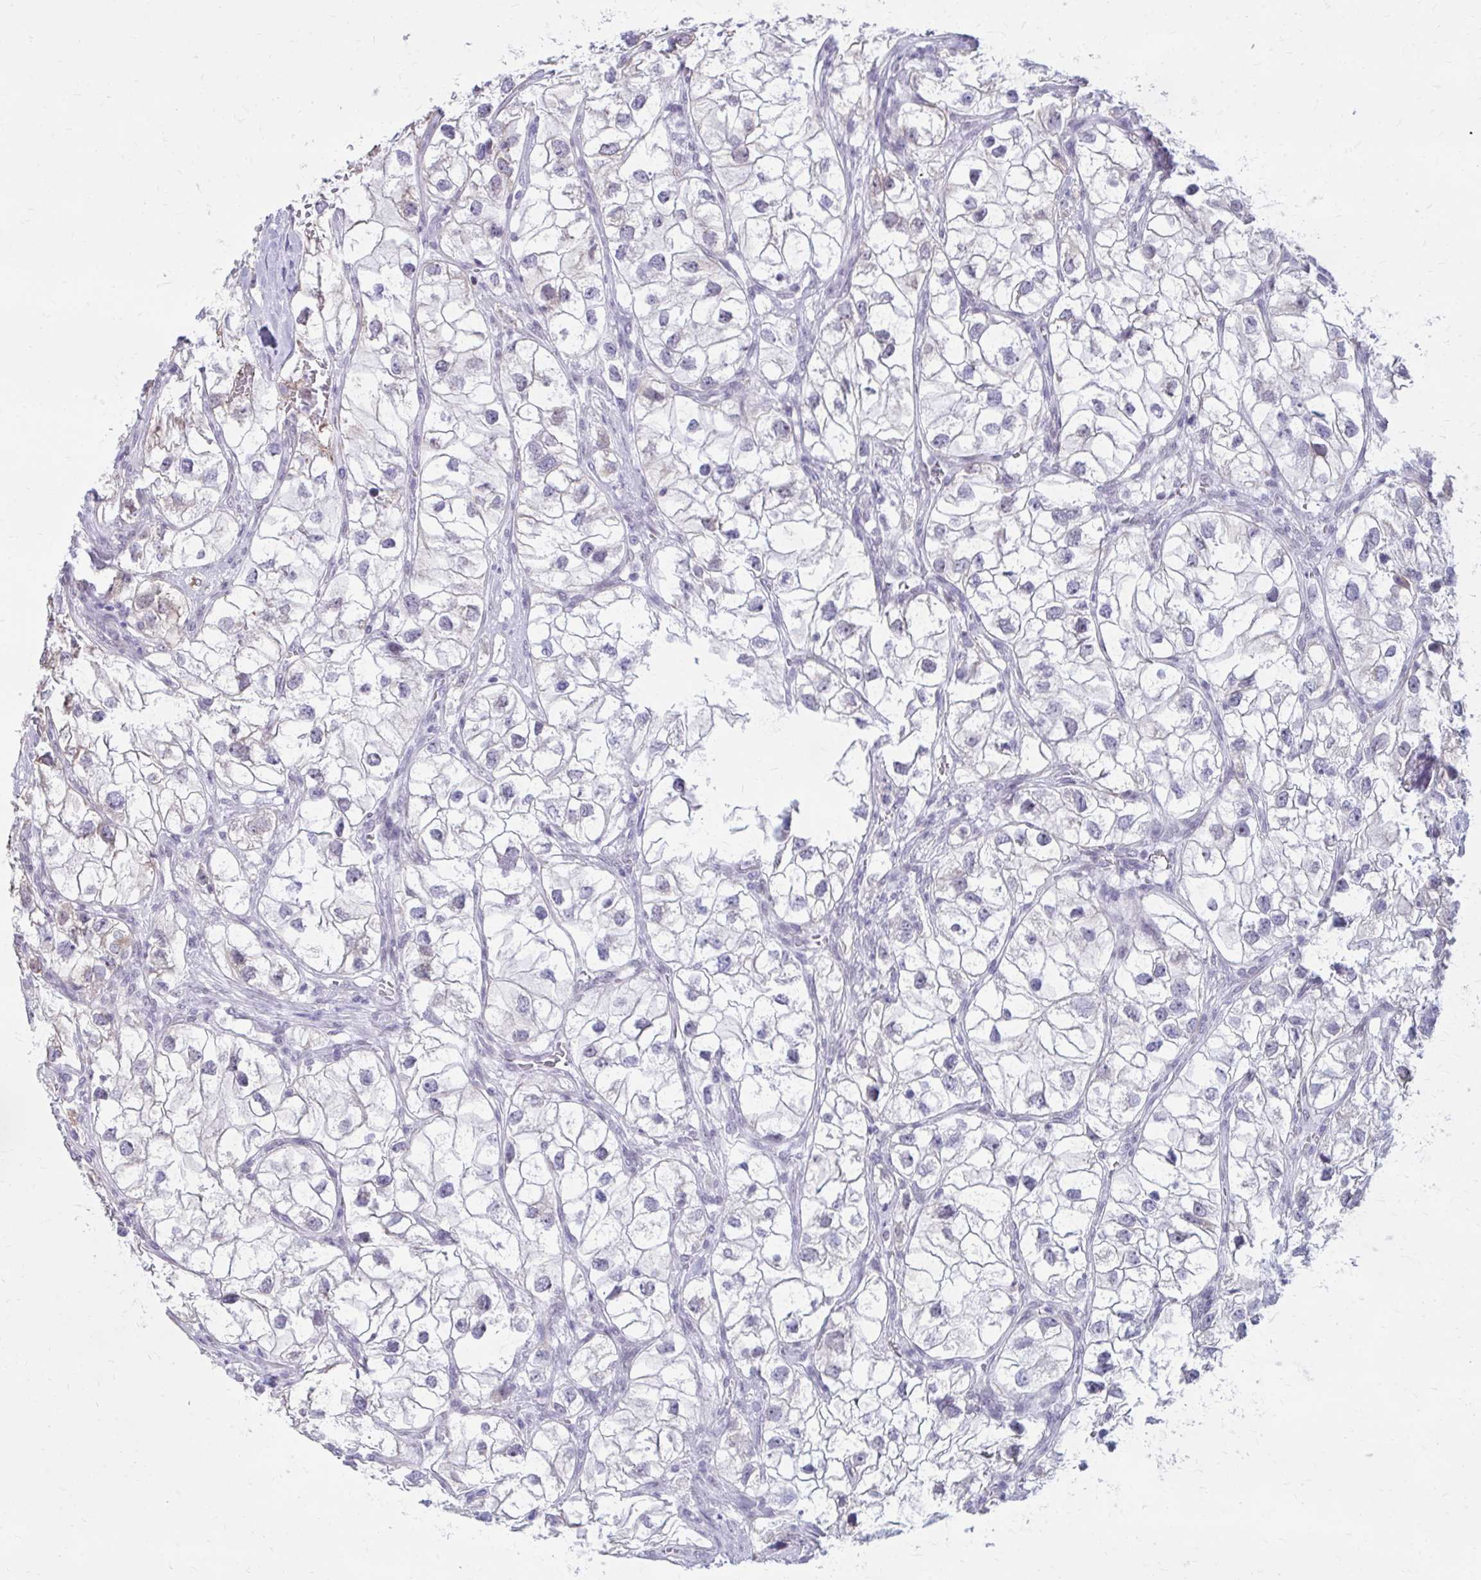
{"staining": {"intensity": "negative", "quantity": "none", "location": "none"}, "tissue": "renal cancer", "cell_type": "Tumor cells", "image_type": "cancer", "snomed": [{"axis": "morphology", "description": "Adenocarcinoma, NOS"}, {"axis": "topography", "description": "Kidney"}], "caption": "Immunohistochemistry micrograph of neoplastic tissue: renal cancer (adenocarcinoma) stained with DAB (3,3'-diaminobenzidine) shows no significant protein expression in tumor cells. (DAB immunohistochemistry (IHC), high magnification).", "gene": "PROSER1", "patient": {"sex": "male", "age": 59}}